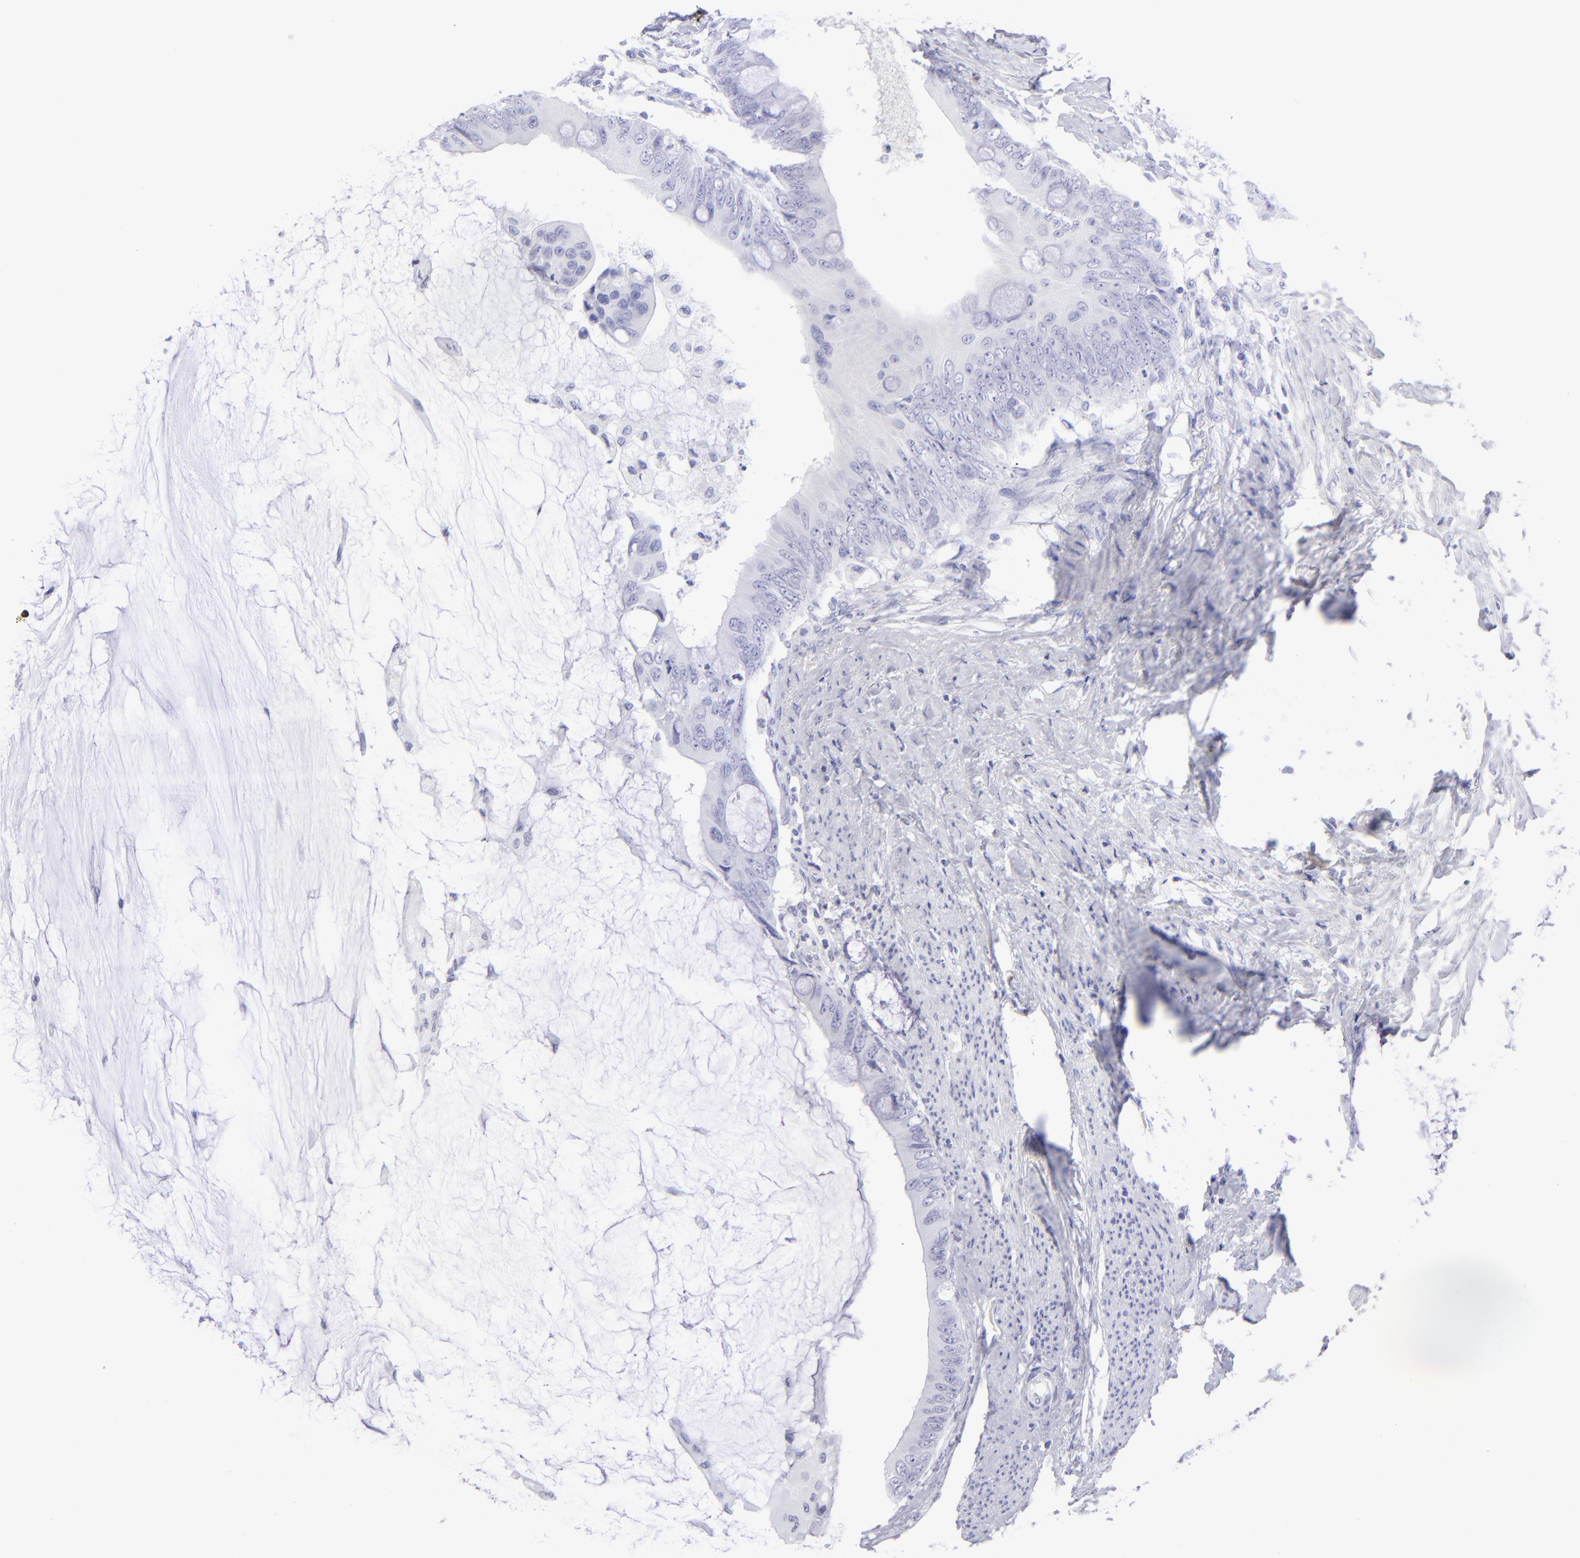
{"staining": {"intensity": "negative", "quantity": "none", "location": "none"}, "tissue": "colorectal cancer", "cell_type": "Tumor cells", "image_type": "cancer", "snomed": [{"axis": "morphology", "description": "Normal tissue, NOS"}, {"axis": "morphology", "description": "Adenocarcinoma, NOS"}, {"axis": "topography", "description": "Rectum"}, {"axis": "topography", "description": "Peripheral nerve tissue"}], "caption": "DAB (3,3'-diaminobenzidine) immunohistochemical staining of human adenocarcinoma (colorectal) demonstrates no significant staining in tumor cells.", "gene": "SLC1A2", "patient": {"sex": "female", "age": 77}}